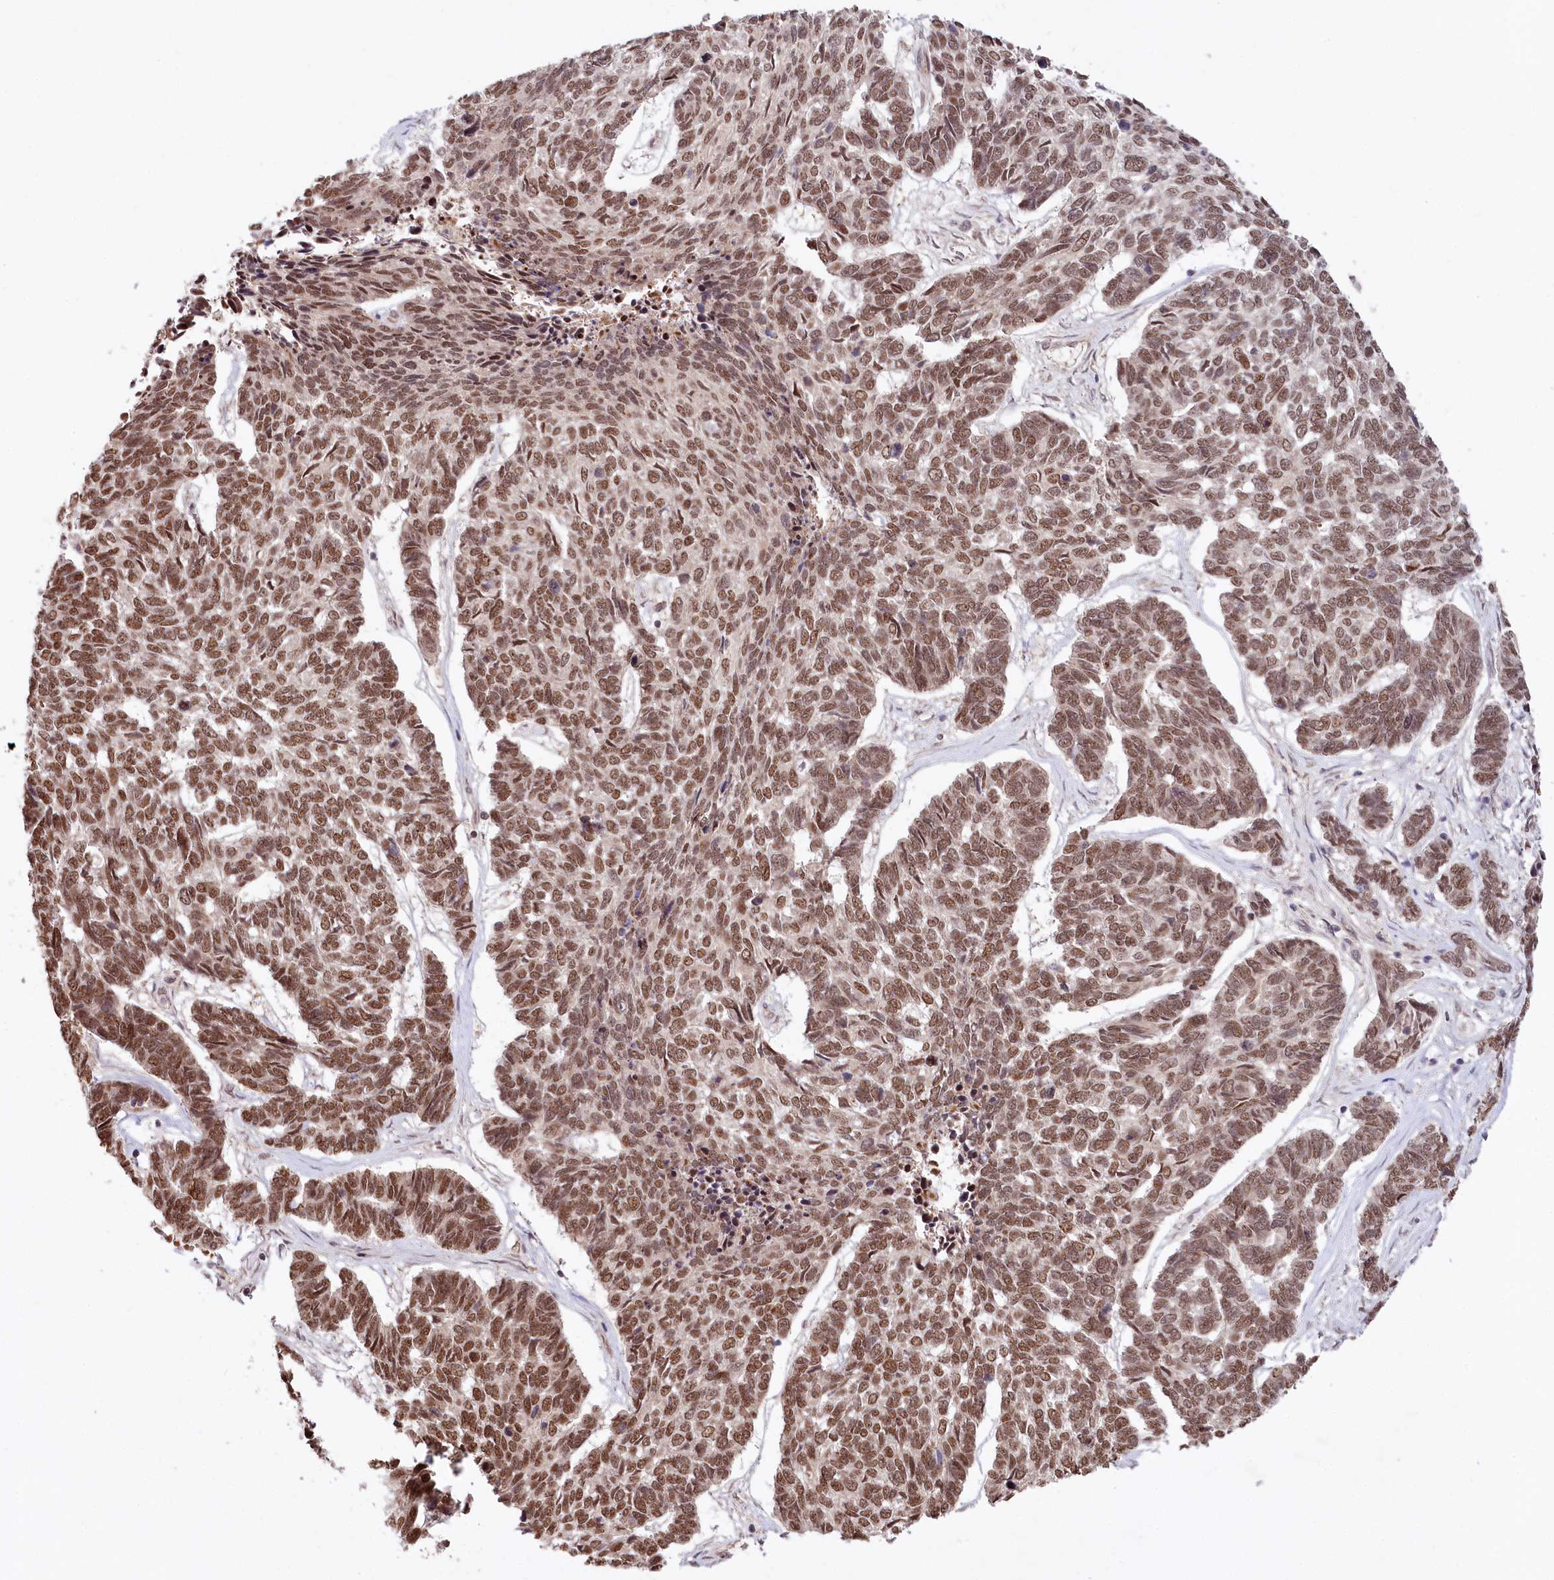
{"staining": {"intensity": "moderate", "quantity": ">75%", "location": "nuclear"}, "tissue": "skin cancer", "cell_type": "Tumor cells", "image_type": "cancer", "snomed": [{"axis": "morphology", "description": "Basal cell carcinoma"}, {"axis": "topography", "description": "Skin"}], "caption": "A high-resolution micrograph shows IHC staining of basal cell carcinoma (skin), which shows moderate nuclear expression in approximately >75% of tumor cells. The protein is stained brown, and the nuclei are stained in blue (DAB (3,3'-diaminobenzidine) IHC with brightfield microscopy, high magnification).", "gene": "CCDC65", "patient": {"sex": "female", "age": 65}}